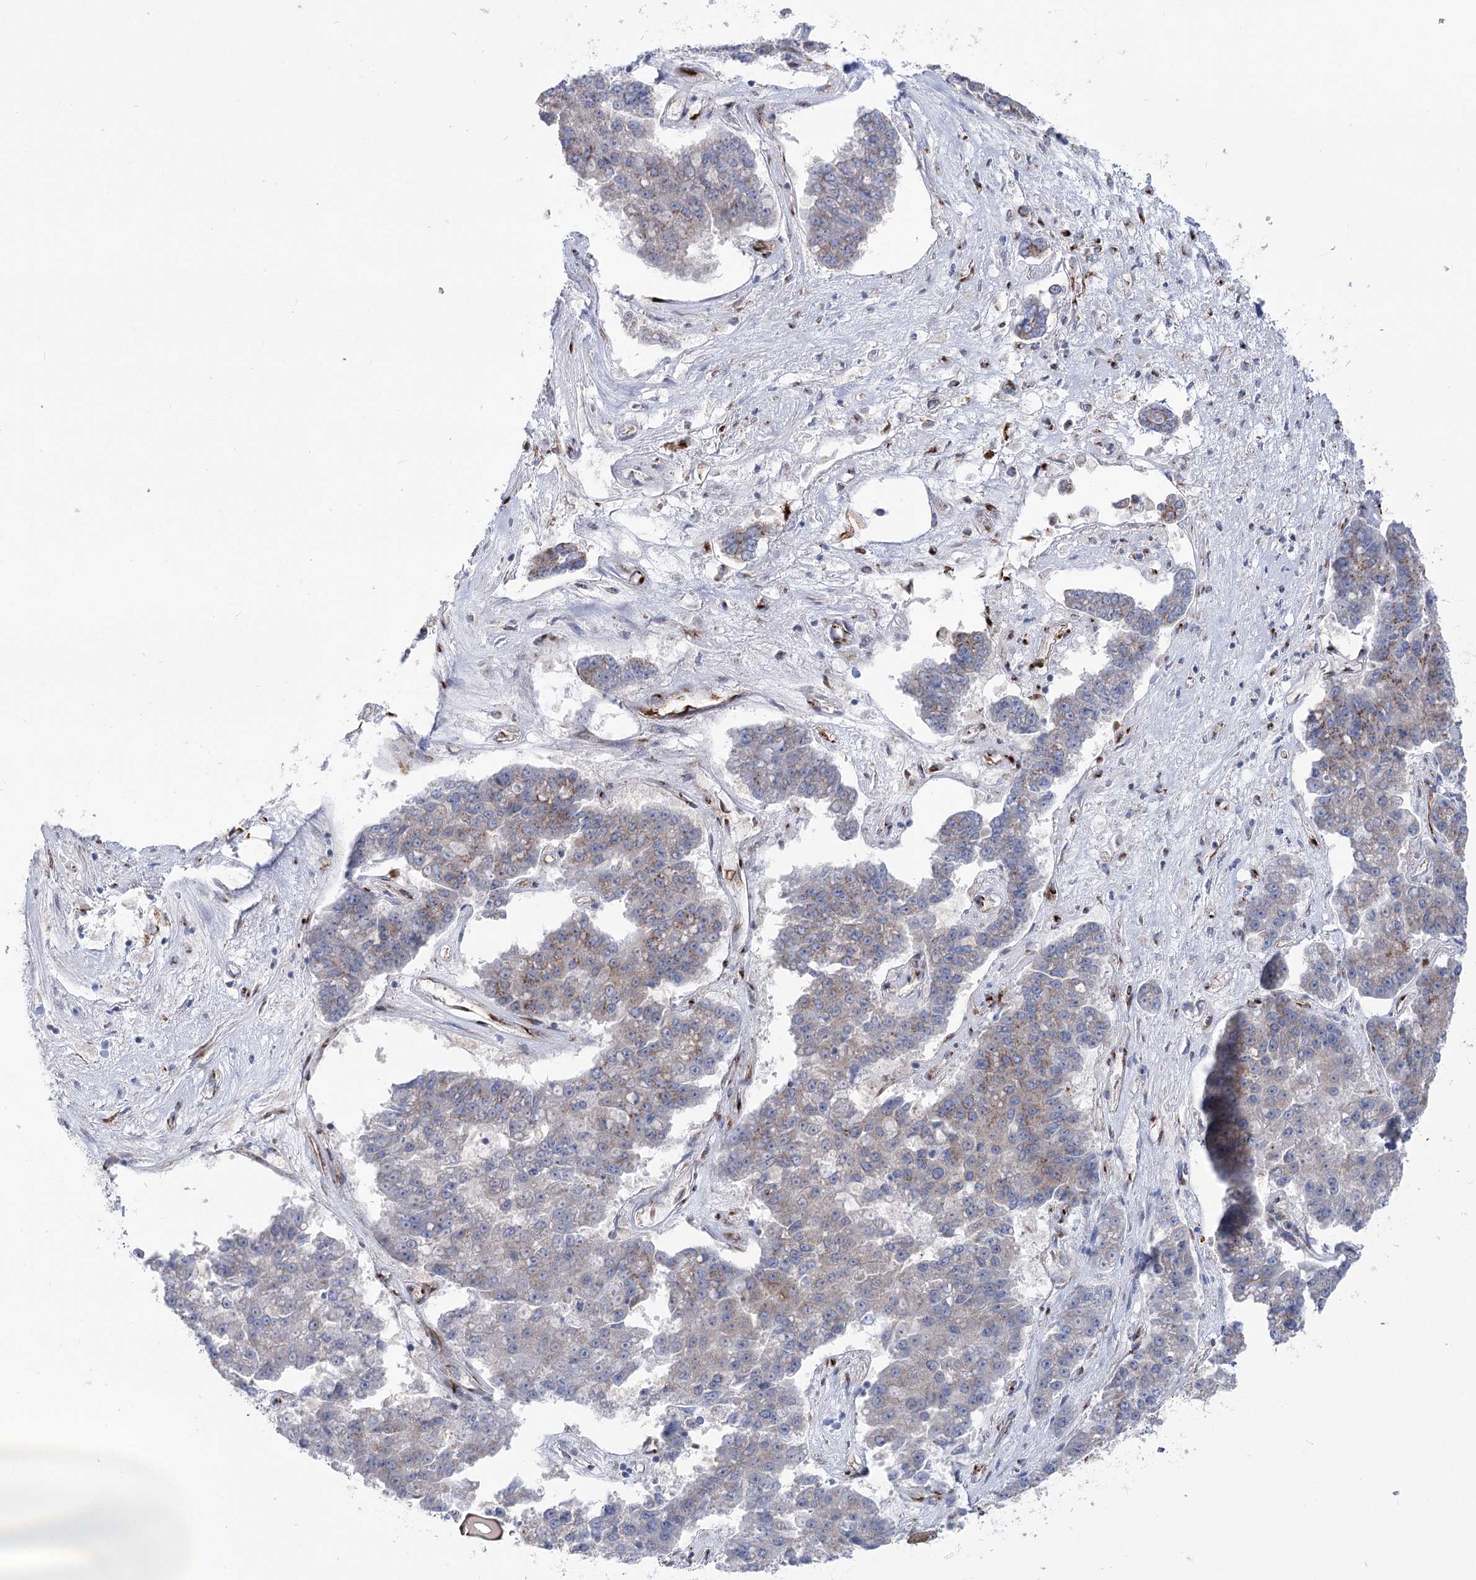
{"staining": {"intensity": "moderate", "quantity": "25%-75%", "location": "cytoplasmic/membranous"}, "tissue": "pancreatic cancer", "cell_type": "Tumor cells", "image_type": "cancer", "snomed": [{"axis": "morphology", "description": "Adenocarcinoma, NOS"}, {"axis": "topography", "description": "Pancreas"}], "caption": "Protein expression analysis of human adenocarcinoma (pancreatic) reveals moderate cytoplasmic/membranous staining in approximately 25%-75% of tumor cells. The staining was performed using DAB, with brown indicating positive protein expression. Nuclei are stained blue with hematoxylin.", "gene": "TMEM165", "patient": {"sex": "male", "age": 50}}